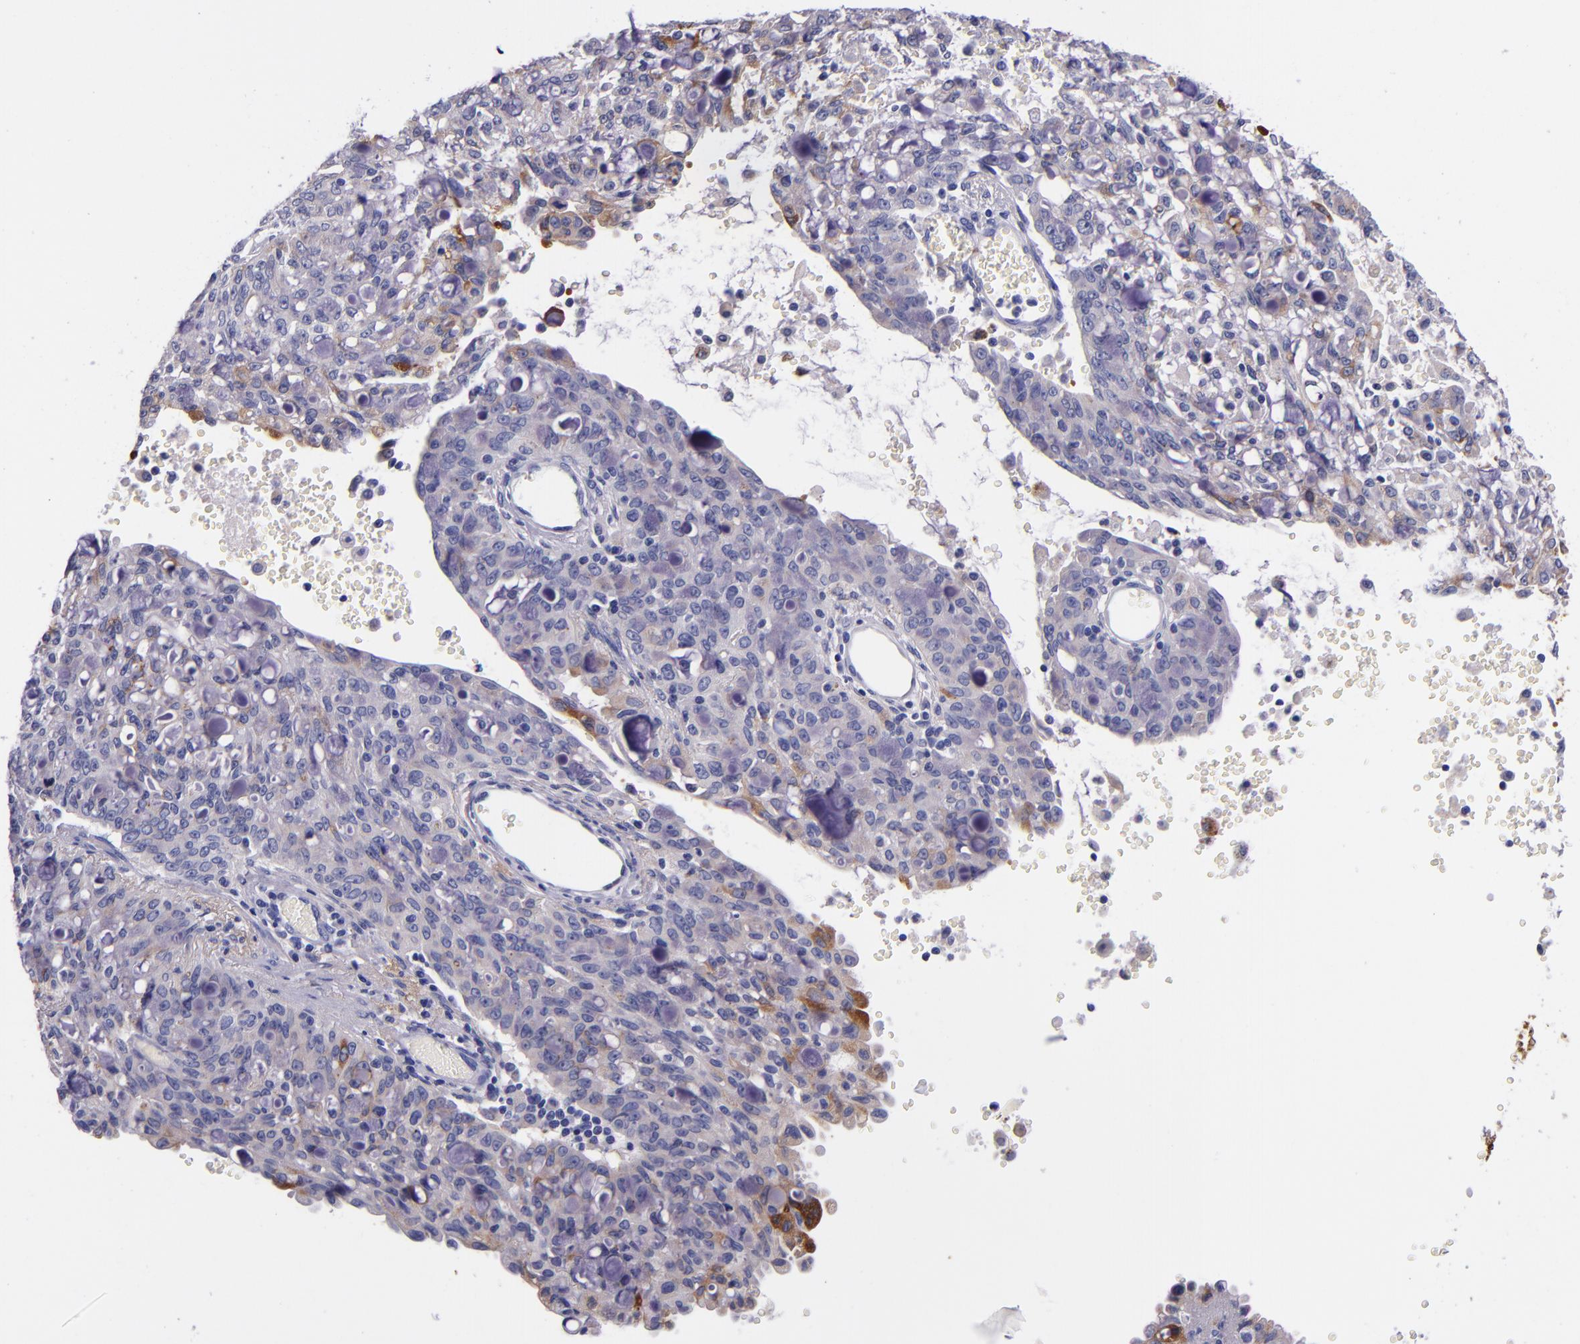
{"staining": {"intensity": "moderate", "quantity": "<25%", "location": "cytoplasmic/membranous"}, "tissue": "lung cancer", "cell_type": "Tumor cells", "image_type": "cancer", "snomed": [{"axis": "morphology", "description": "Adenocarcinoma, NOS"}, {"axis": "topography", "description": "Lung"}], "caption": "Protein expression analysis of human lung adenocarcinoma reveals moderate cytoplasmic/membranous staining in about <25% of tumor cells. The staining was performed using DAB to visualize the protein expression in brown, while the nuclei were stained in blue with hematoxylin (Magnification: 20x).", "gene": "IVL", "patient": {"sex": "female", "age": 44}}